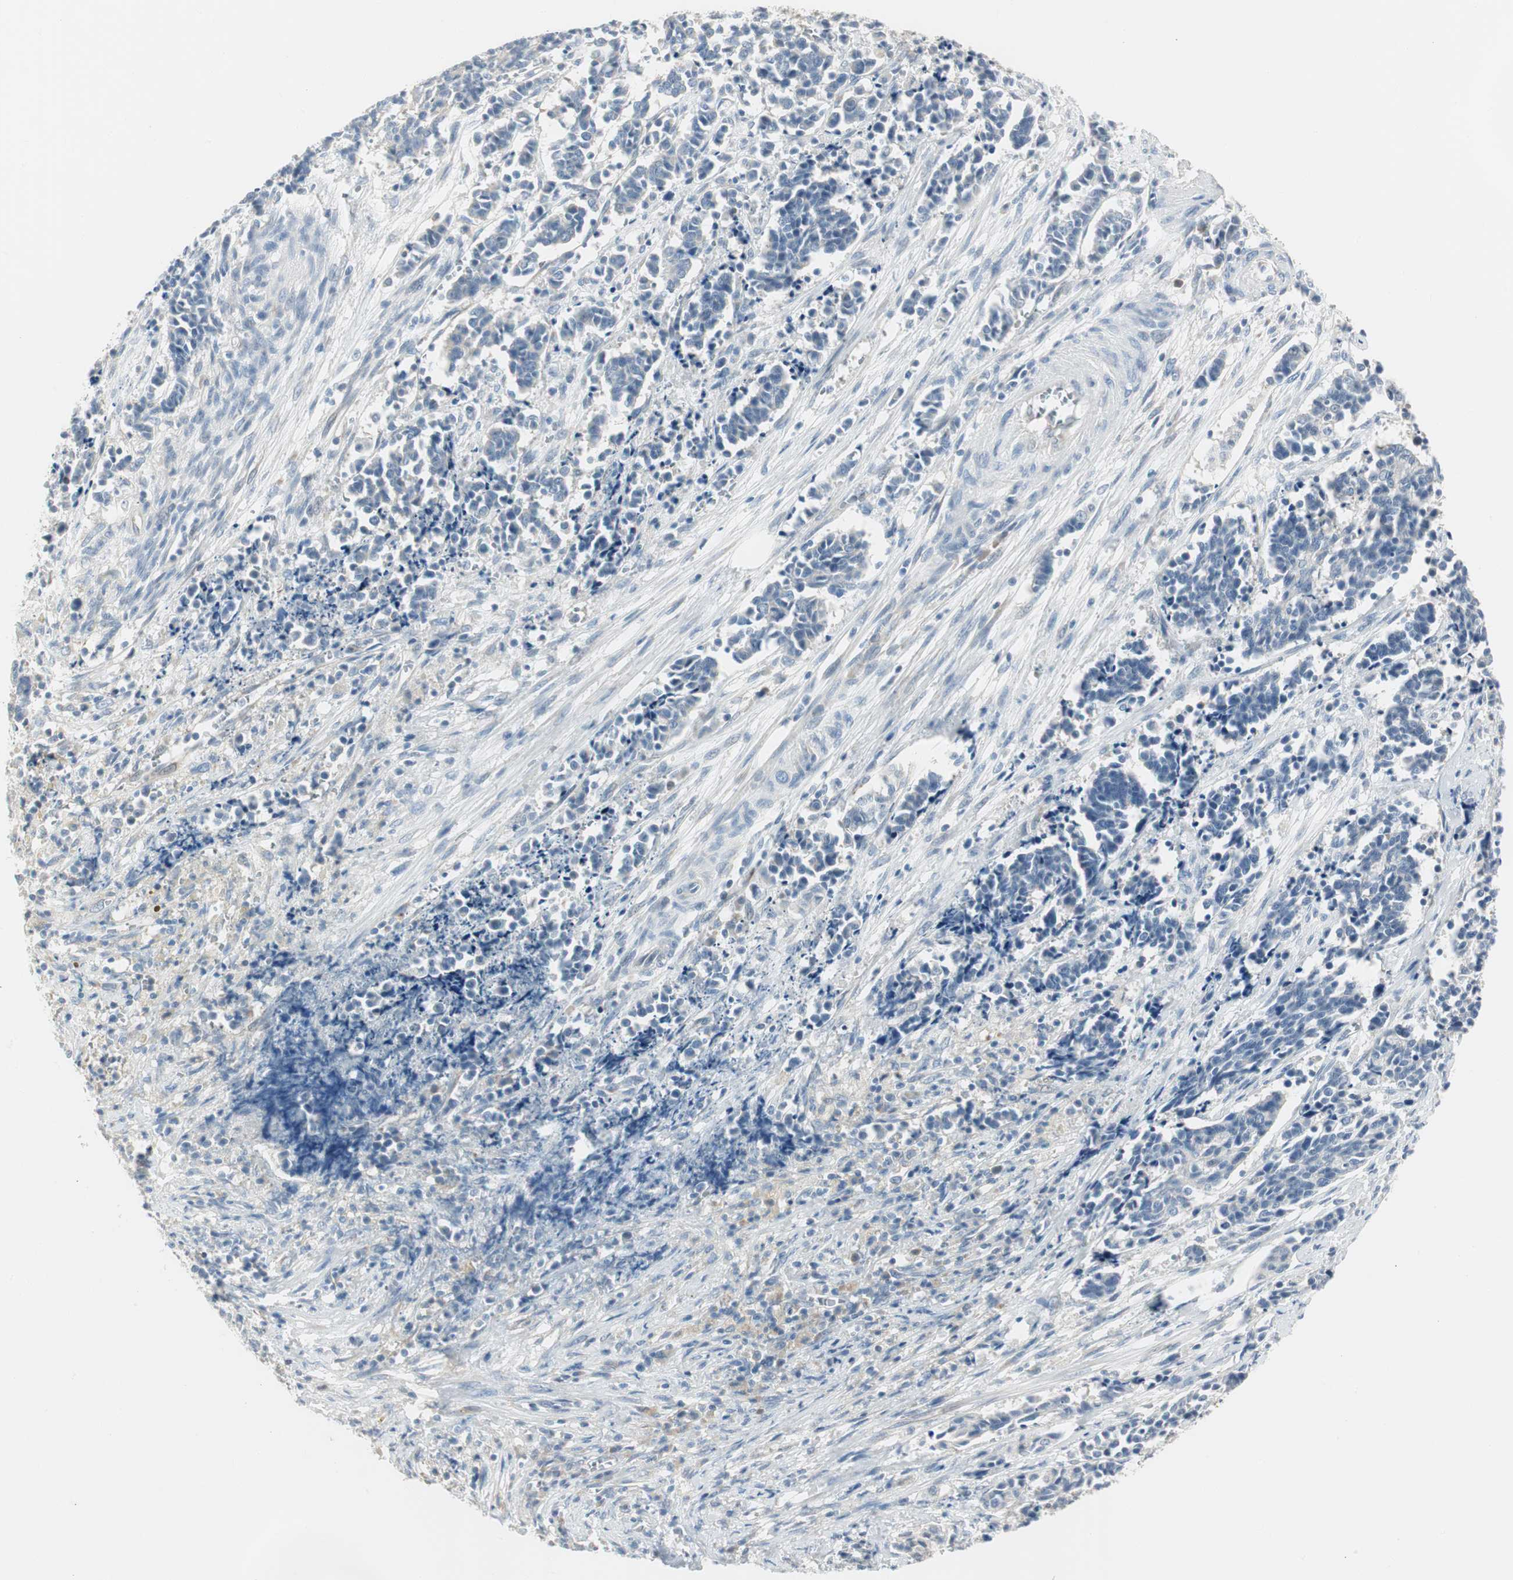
{"staining": {"intensity": "negative", "quantity": "none", "location": "none"}, "tissue": "cervical cancer", "cell_type": "Tumor cells", "image_type": "cancer", "snomed": [{"axis": "morphology", "description": "Squamous cell carcinoma, NOS"}, {"axis": "topography", "description": "Cervix"}], "caption": "This is a image of immunohistochemistry staining of cervical squamous cell carcinoma, which shows no positivity in tumor cells.", "gene": "SPINK4", "patient": {"sex": "female", "age": 35}}